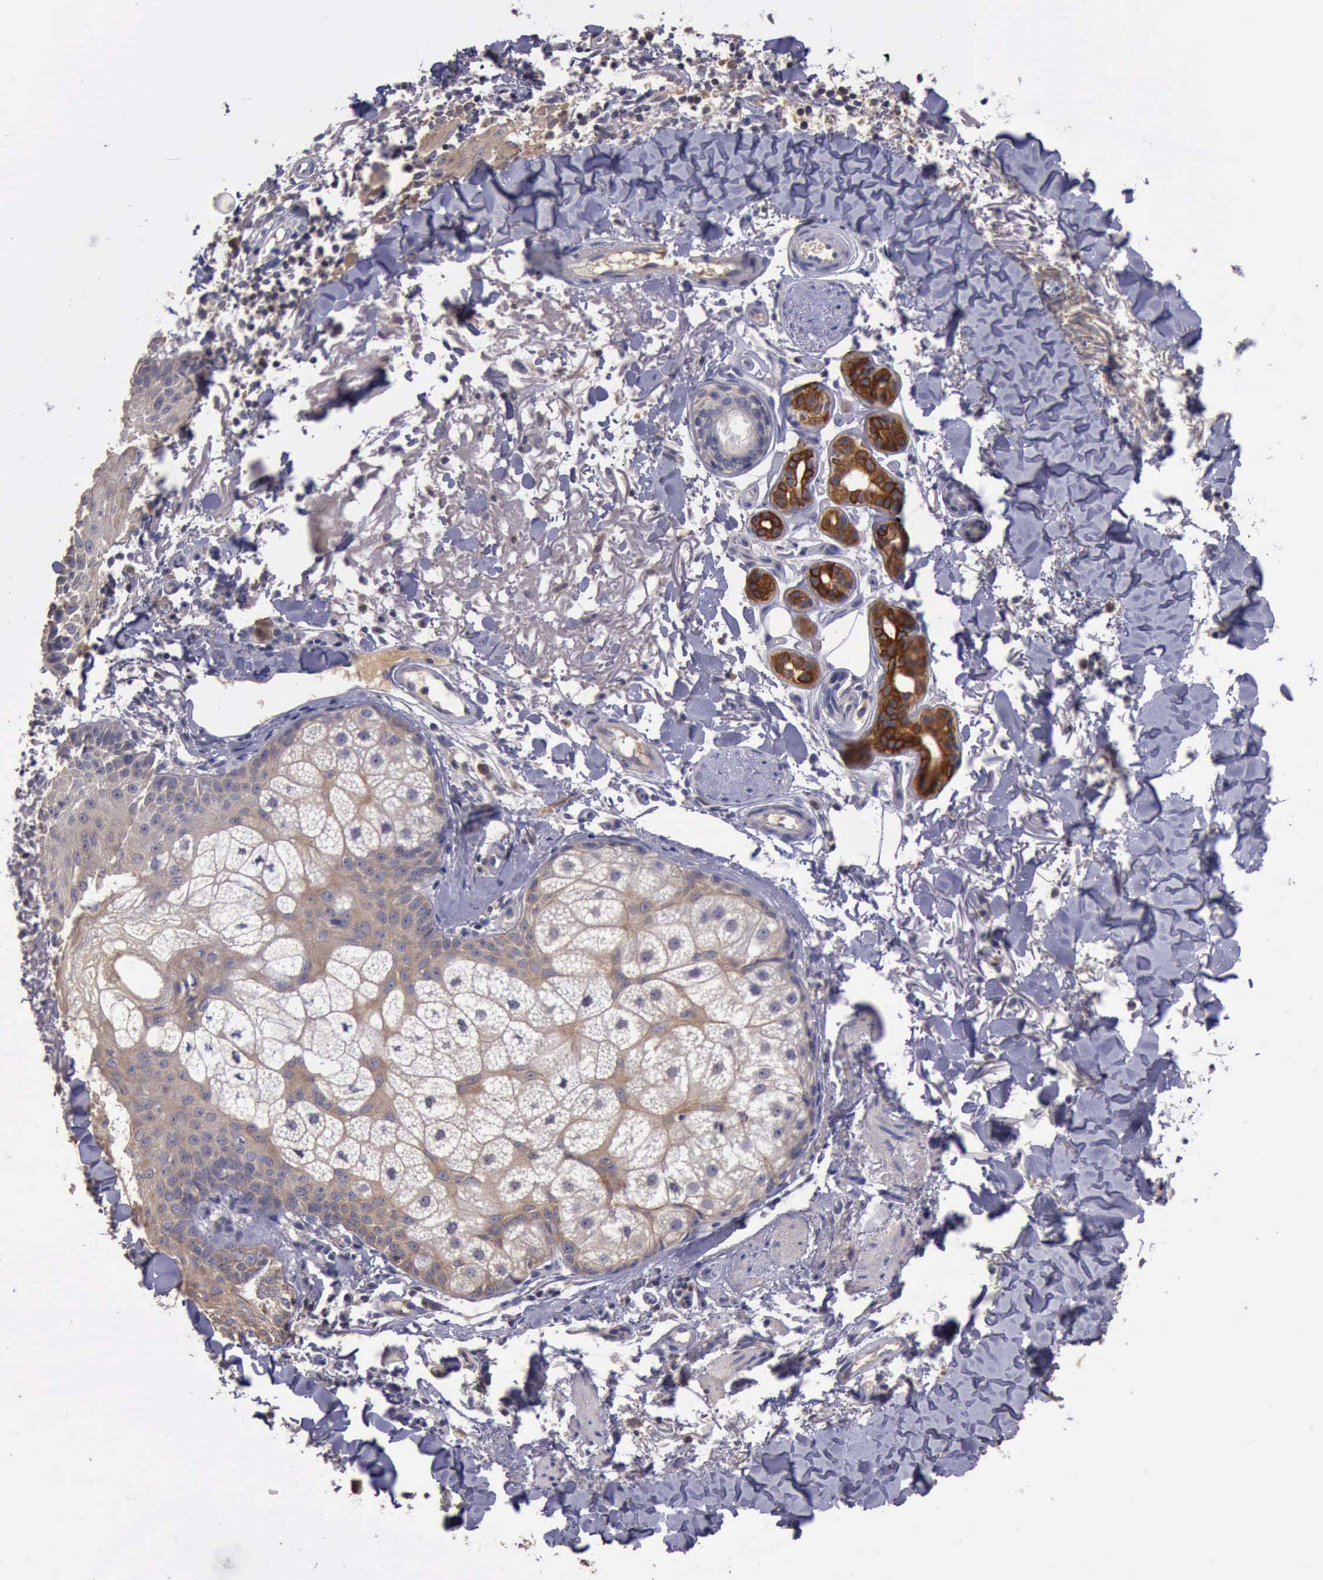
{"staining": {"intensity": "negative", "quantity": "none", "location": "none"}, "tissue": "skin cancer", "cell_type": "Tumor cells", "image_type": "cancer", "snomed": [{"axis": "morphology", "description": "Basal cell carcinoma"}, {"axis": "topography", "description": "Skin"}], "caption": "A high-resolution image shows IHC staining of skin cancer, which demonstrates no significant positivity in tumor cells.", "gene": "RAB39B", "patient": {"sex": "female", "age": 81}}